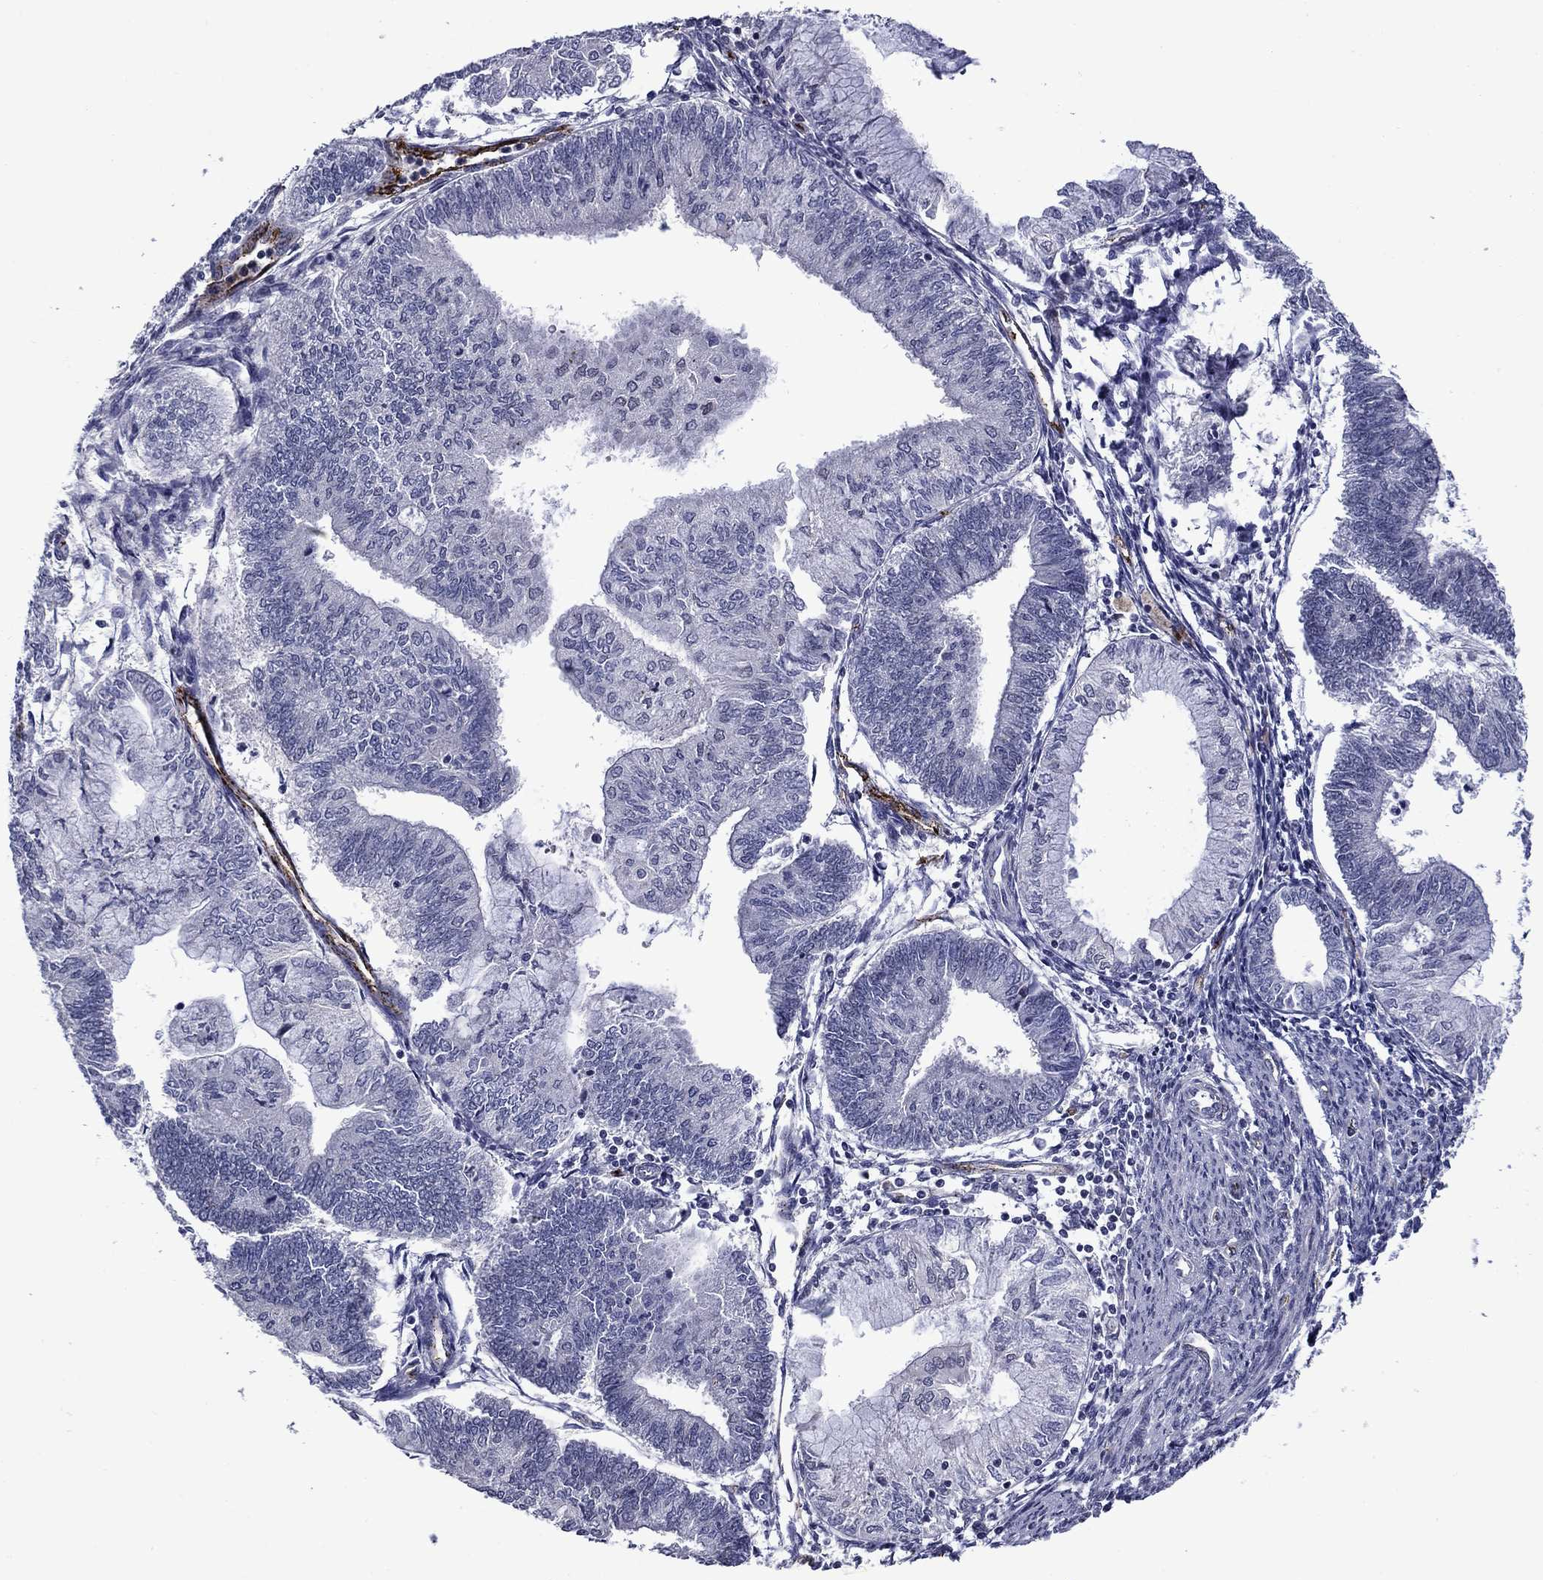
{"staining": {"intensity": "negative", "quantity": "none", "location": "none"}, "tissue": "endometrial cancer", "cell_type": "Tumor cells", "image_type": "cancer", "snomed": [{"axis": "morphology", "description": "Adenocarcinoma, NOS"}, {"axis": "topography", "description": "Endometrium"}], "caption": "Immunohistochemistry image of neoplastic tissue: human endometrial cancer stained with DAB demonstrates no significant protein expression in tumor cells.", "gene": "SLITRK1", "patient": {"sex": "female", "age": 59}}